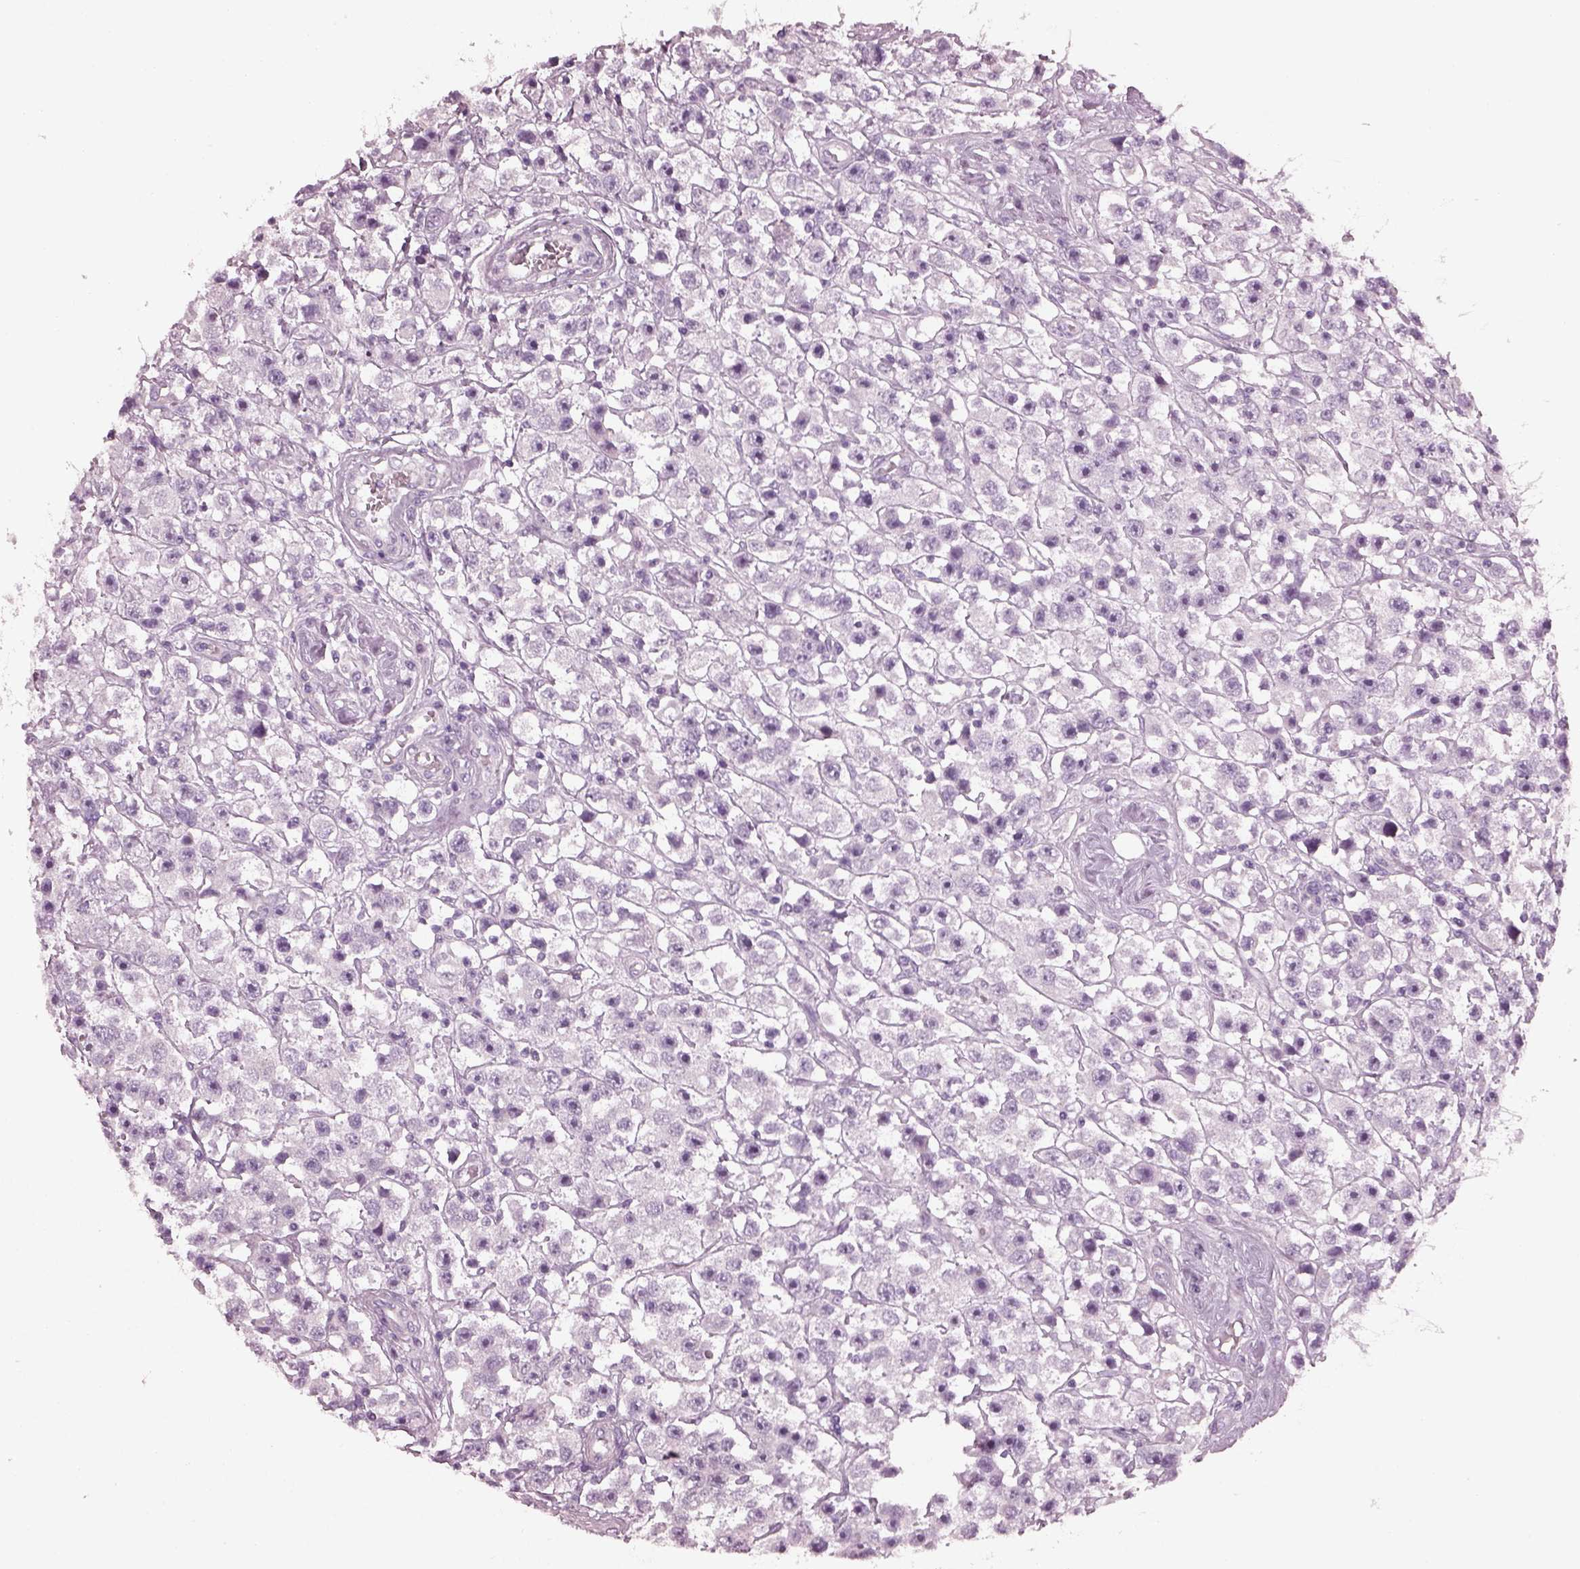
{"staining": {"intensity": "negative", "quantity": "none", "location": "none"}, "tissue": "testis cancer", "cell_type": "Tumor cells", "image_type": "cancer", "snomed": [{"axis": "morphology", "description": "Seminoma, NOS"}, {"axis": "topography", "description": "Testis"}], "caption": "Human testis seminoma stained for a protein using IHC reveals no positivity in tumor cells.", "gene": "PDC", "patient": {"sex": "male", "age": 45}}